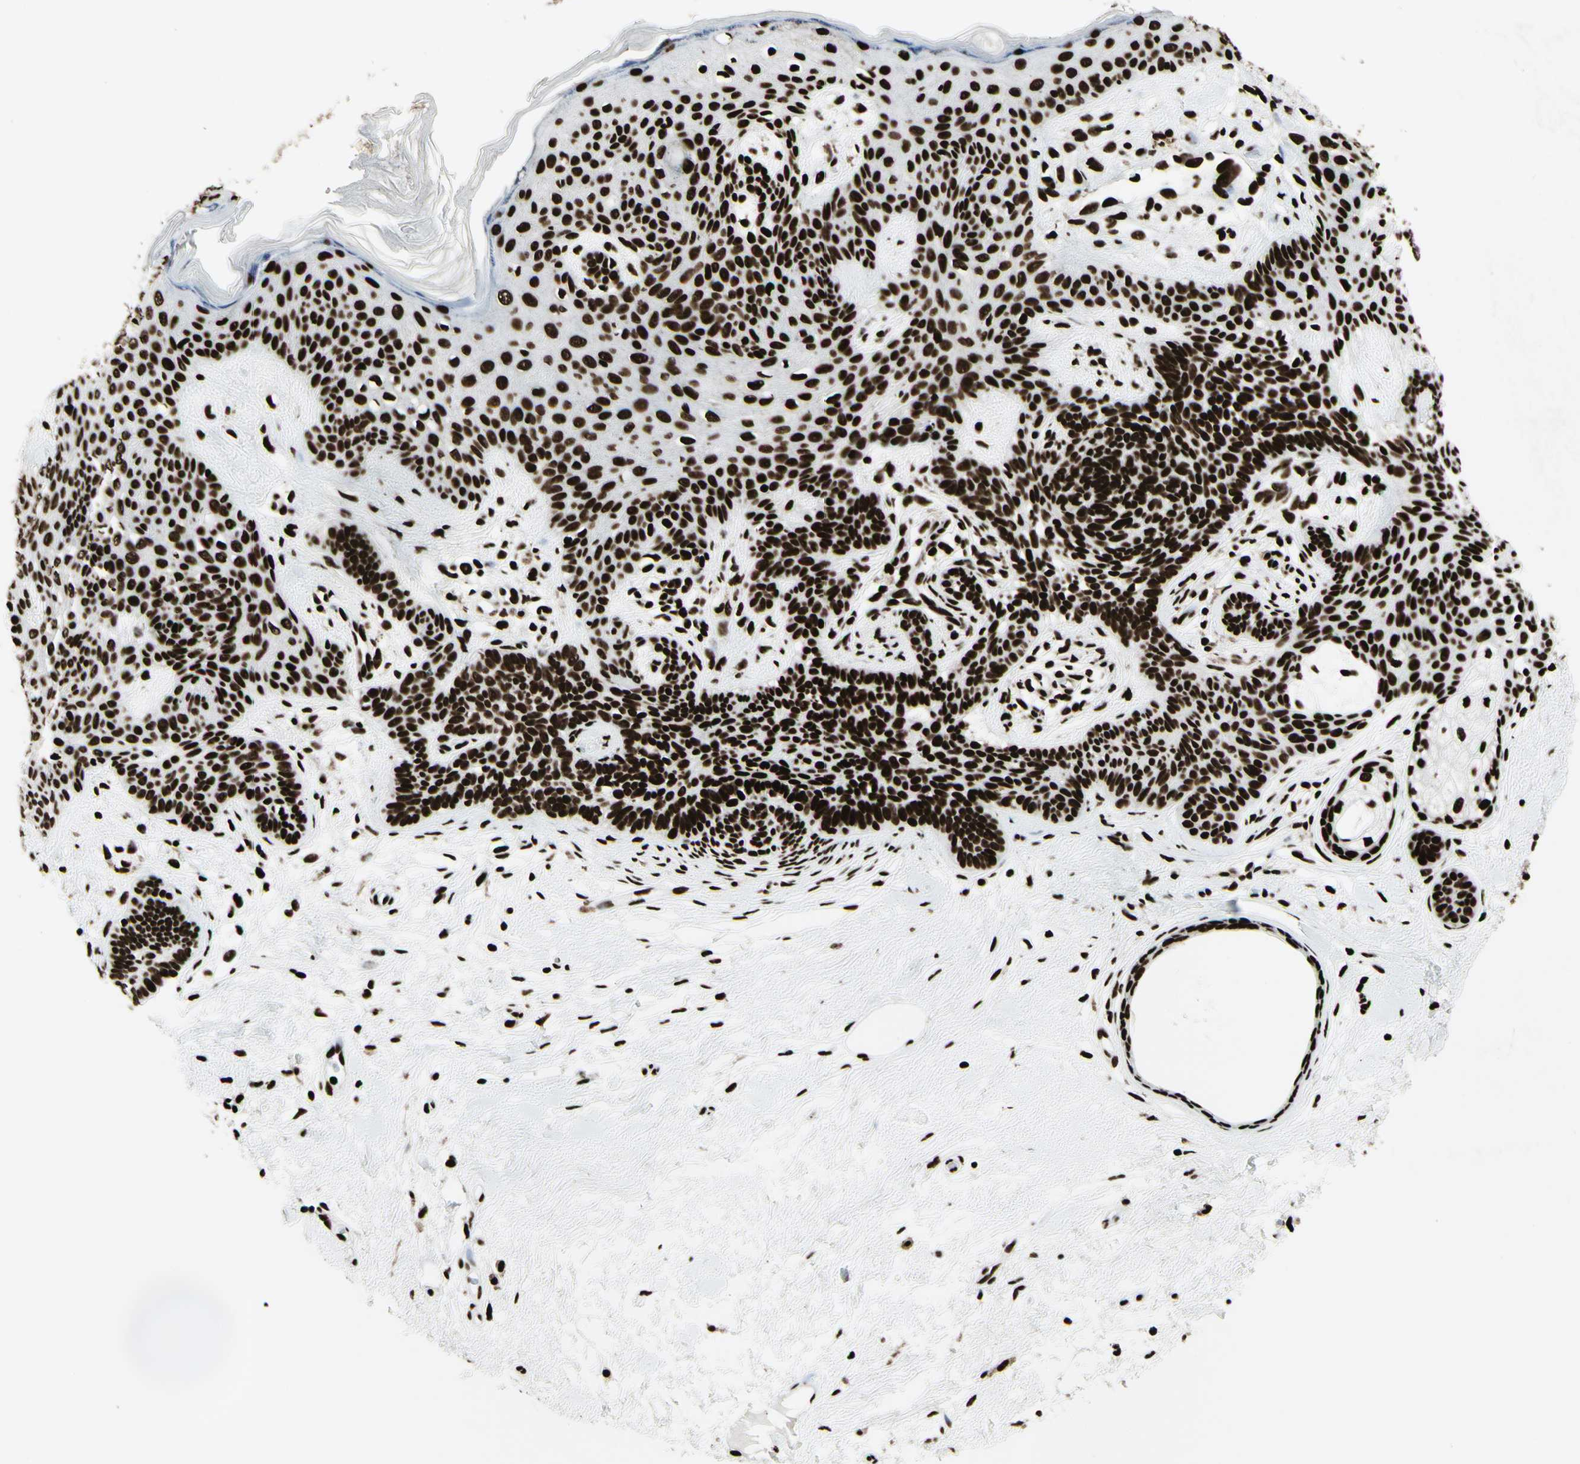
{"staining": {"intensity": "strong", "quantity": ">75%", "location": "nuclear"}, "tissue": "skin cancer", "cell_type": "Tumor cells", "image_type": "cancer", "snomed": [{"axis": "morphology", "description": "Developmental malformation"}, {"axis": "morphology", "description": "Basal cell carcinoma"}, {"axis": "topography", "description": "Skin"}], "caption": "Skin cancer (basal cell carcinoma) stained with a protein marker exhibits strong staining in tumor cells.", "gene": "U2AF2", "patient": {"sex": "female", "age": 62}}